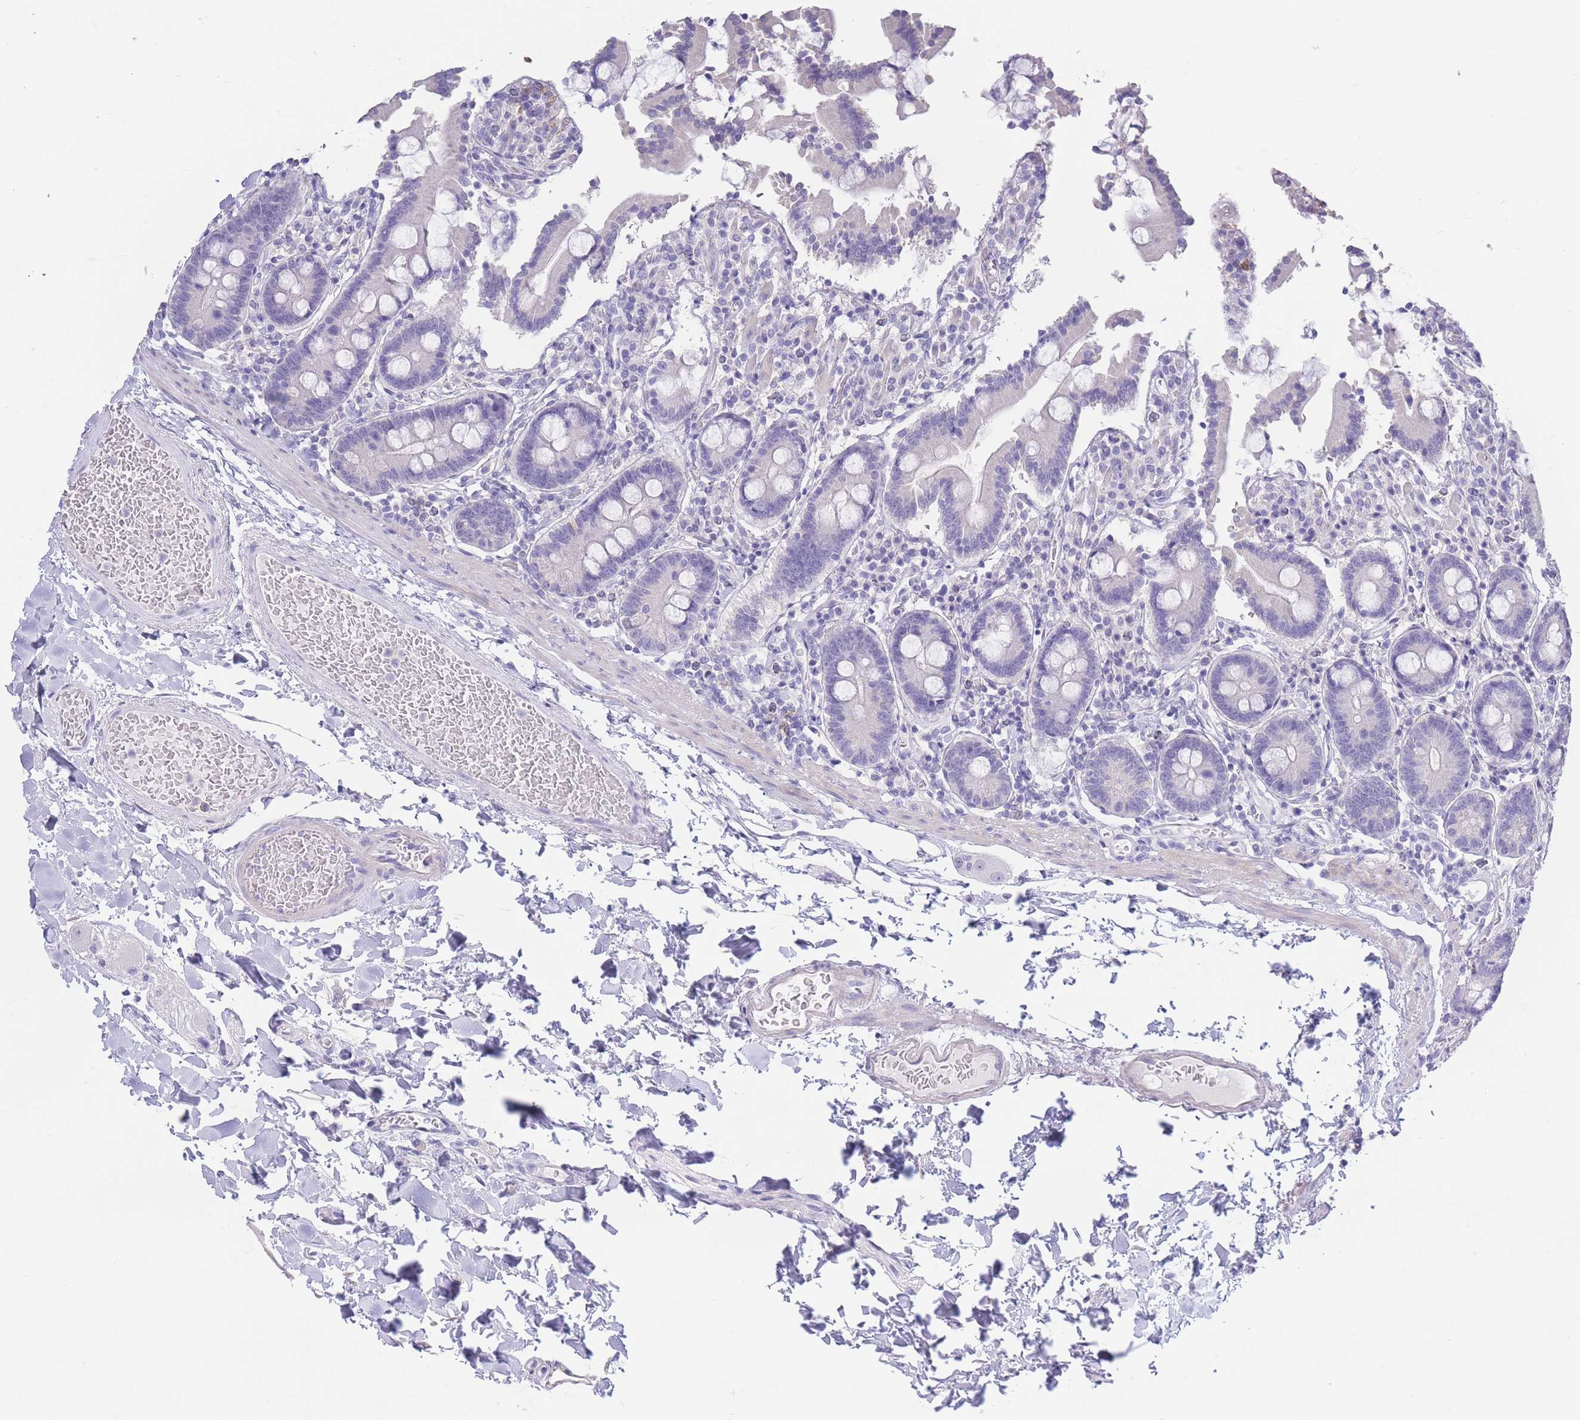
{"staining": {"intensity": "negative", "quantity": "none", "location": "none"}, "tissue": "duodenum", "cell_type": "Glandular cells", "image_type": "normal", "snomed": [{"axis": "morphology", "description": "Normal tissue, NOS"}, {"axis": "topography", "description": "Duodenum"}], "caption": "An immunohistochemistry (IHC) photomicrograph of unremarkable duodenum is shown. There is no staining in glandular cells of duodenum. (Immunohistochemistry (ihc), brightfield microscopy, high magnification).", "gene": "CD37", "patient": {"sex": "male", "age": 55}}